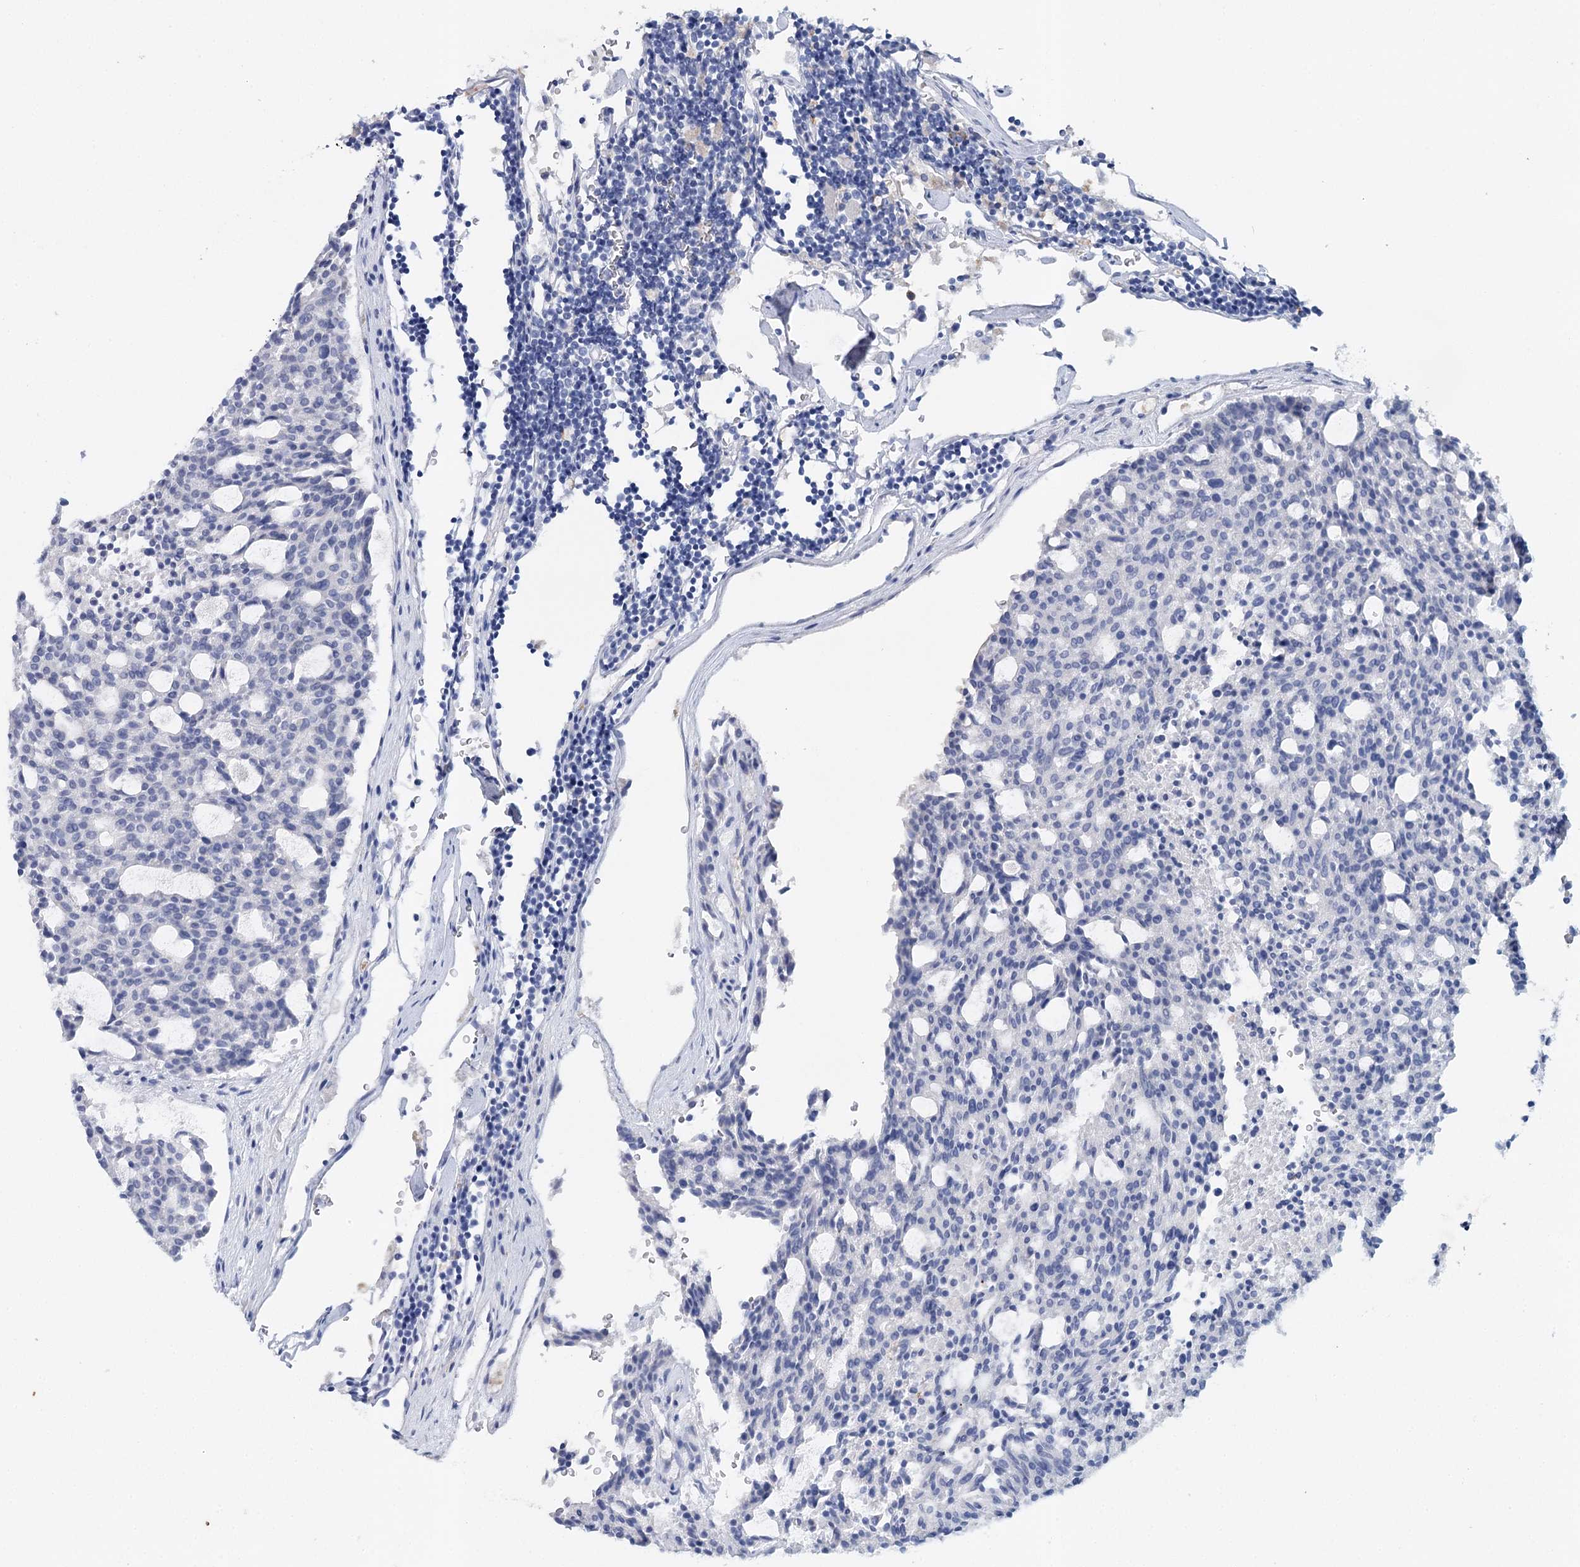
{"staining": {"intensity": "negative", "quantity": "none", "location": "none"}, "tissue": "carcinoid", "cell_type": "Tumor cells", "image_type": "cancer", "snomed": [{"axis": "morphology", "description": "Carcinoid, malignant, NOS"}, {"axis": "topography", "description": "Pancreas"}], "caption": "Immunohistochemistry (IHC) of carcinoid shows no expression in tumor cells. (DAB immunohistochemistry, high magnification).", "gene": "CEACAM8", "patient": {"sex": "female", "age": 54}}